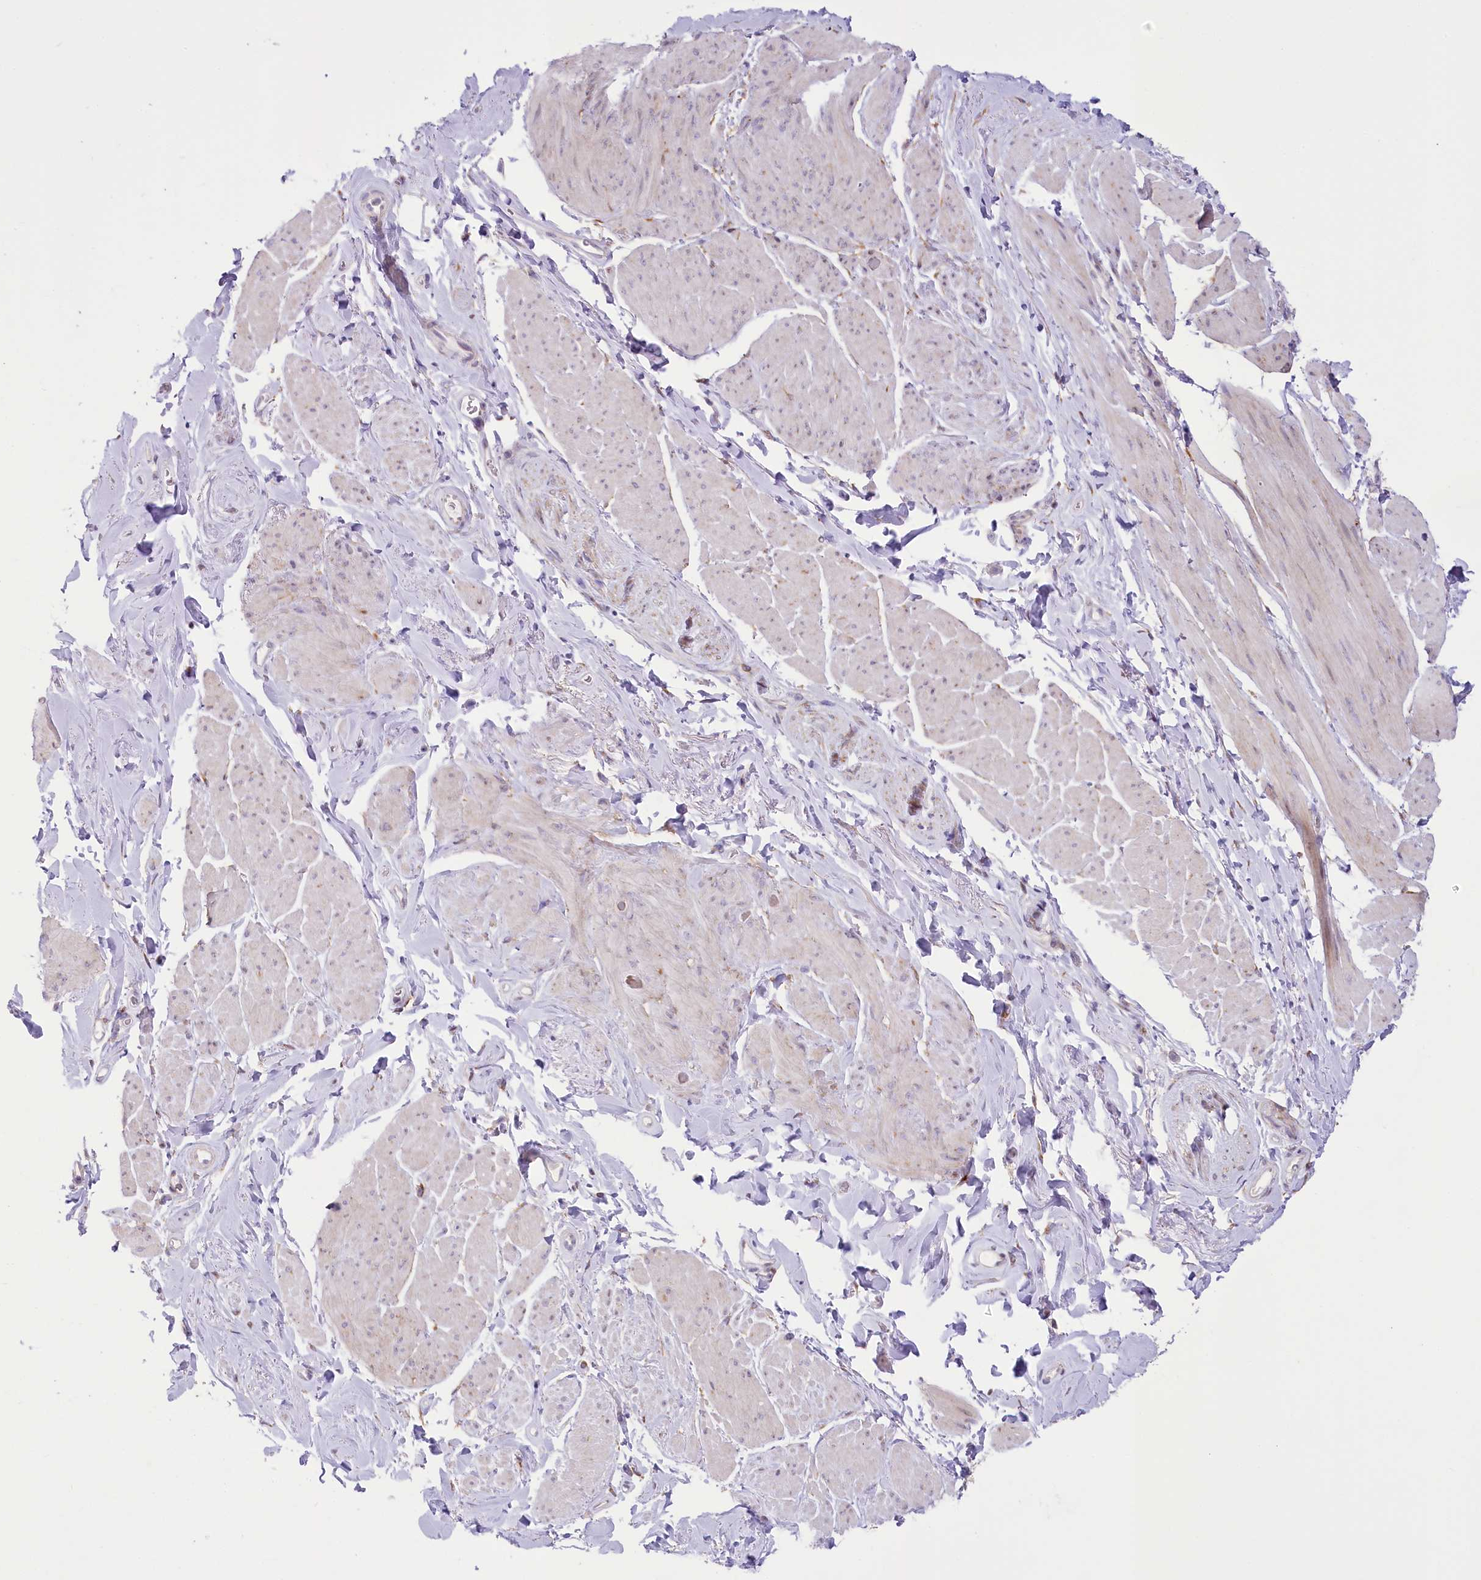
{"staining": {"intensity": "negative", "quantity": "none", "location": "none"}, "tissue": "smooth muscle", "cell_type": "Smooth muscle cells", "image_type": "normal", "snomed": [{"axis": "morphology", "description": "Normal tissue, NOS"}, {"axis": "topography", "description": "Smooth muscle"}, {"axis": "topography", "description": "Peripheral nerve tissue"}], "caption": "High magnification brightfield microscopy of unremarkable smooth muscle stained with DAB (brown) and counterstained with hematoxylin (blue): smooth muscle cells show no significant staining. The staining is performed using DAB brown chromogen with nuclei counter-stained in using hematoxylin.", "gene": "NCKAP5", "patient": {"sex": "male", "age": 69}}